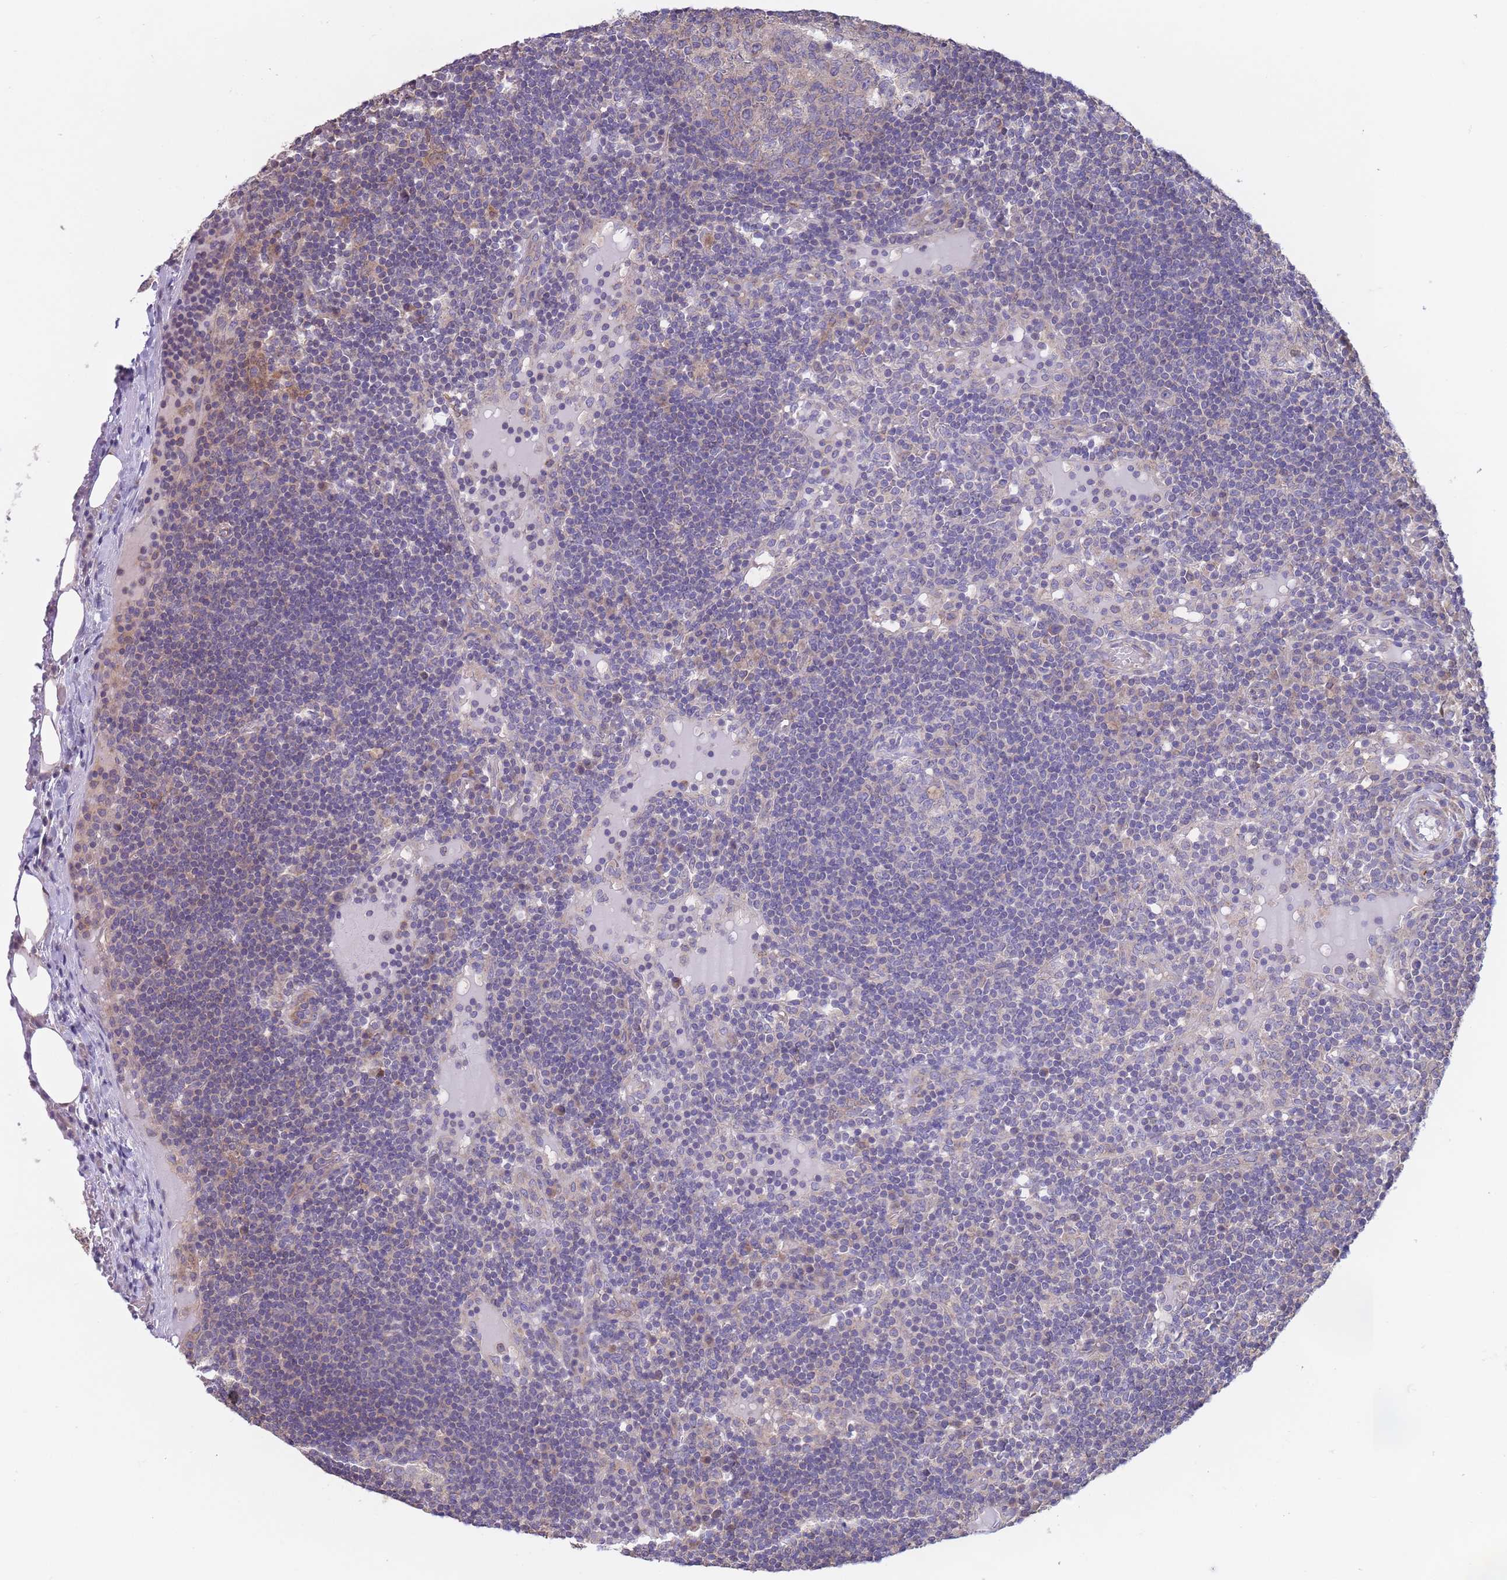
{"staining": {"intensity": "weak", "quantity": "<25%", "location": "cytoplasmic/membranous"}, "tissue": "lymph node", "cell_type": "Germinal center cells", "image_type": "normal", "snomed": [{"axis": "morphology", "description": "Normal tissue, NOS"}, {"axis": "topography", "description": "Lymph node"}], "caption": "The histopathology image displays no significant positivity in germinal center cells of lymph node.", "gene": "ALS2CL", "patient": {"sex": "male", "age": 53}}